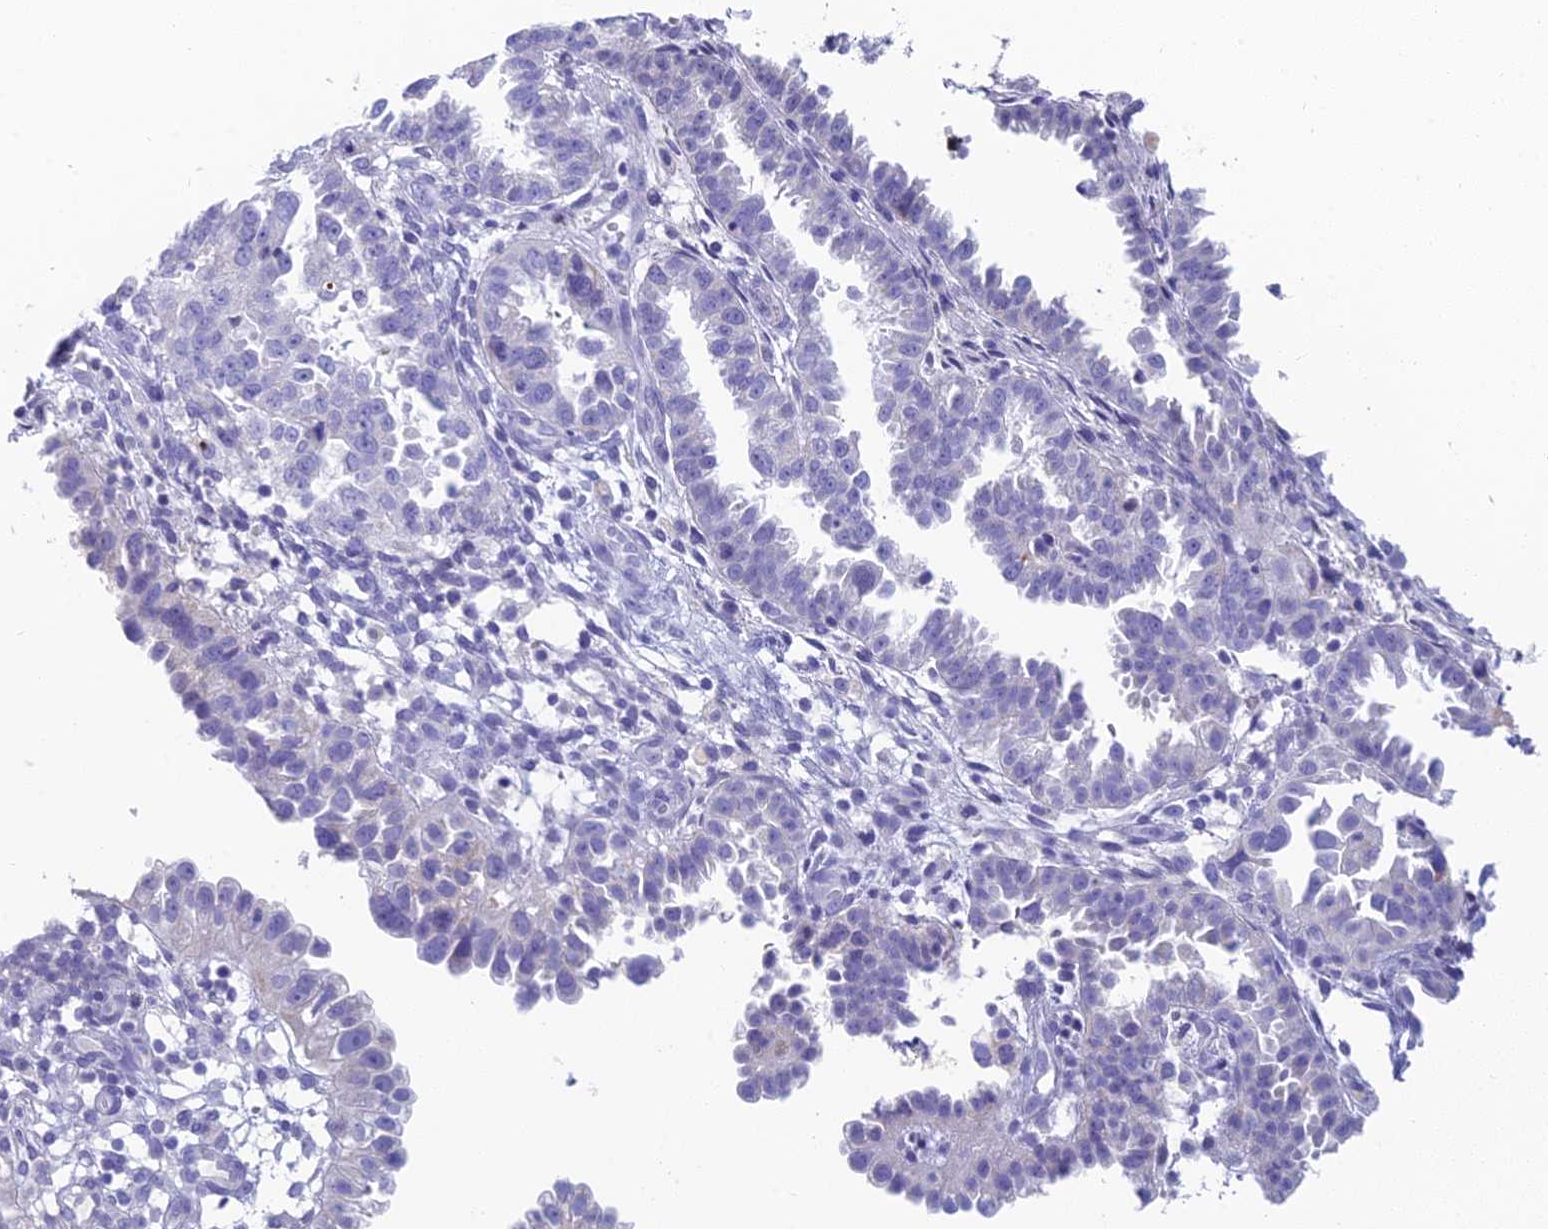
{"staining": {"intensity": "negative", "quantity": "none", "location": "none"}, "tissue": "endometrial cancer", "cell_type": "Tumor cells", "image_type": "cancer", "snomed": [{"axis": "morphology", "description": "Adenocarcinoma, NOS"}, {"axis": "topography", "description": "Endometrium"}], "caption": "Adenocarcinoma (endometrial) stained for a protein using IHC demonstrates no positivity tumor cells.", "gene": "REXO5", "patient": {"sex": "female", "age": 85}}